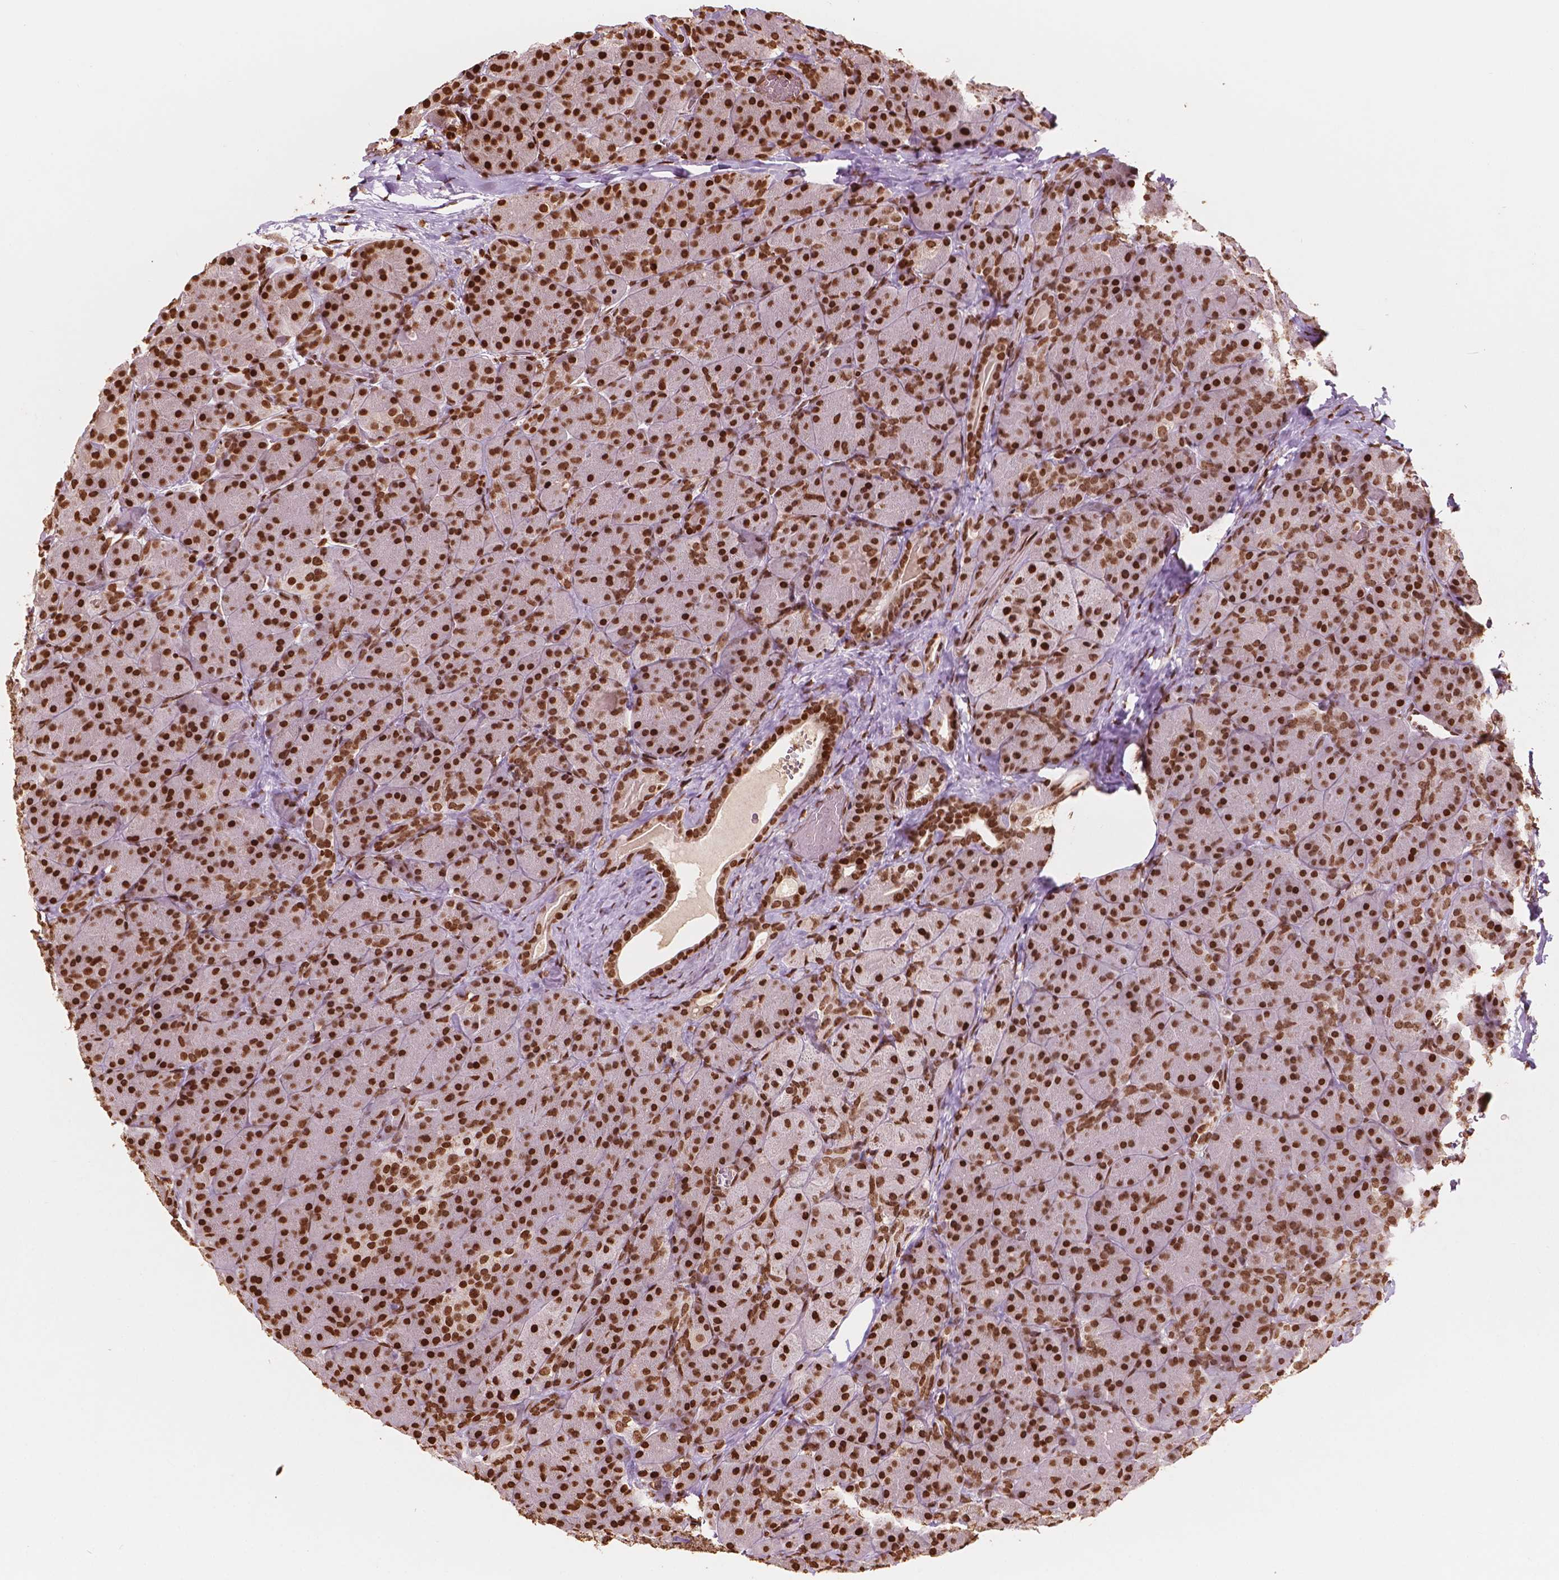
{"staining": {"intensity": "strong", "quantity": ">75%", "location": "nuclear"}, "tissue": "pancreas", "cell_type": "Exocrine glandular cells", "image_type": "normal", "snomed": [{"axis": "morphology", "description": "Normal tissue, NOS"}, {"axis": "topography", "description": "Pancreas"}], "caption": "An immunohistochemistry photomicrograph of normal tissue is shown. Protein staining in brown labels strong nuclear positivity in pancreas within exocrine glandular cells.", "gene": "H3C7", "patient": {"sex": "male", "age": 57}}